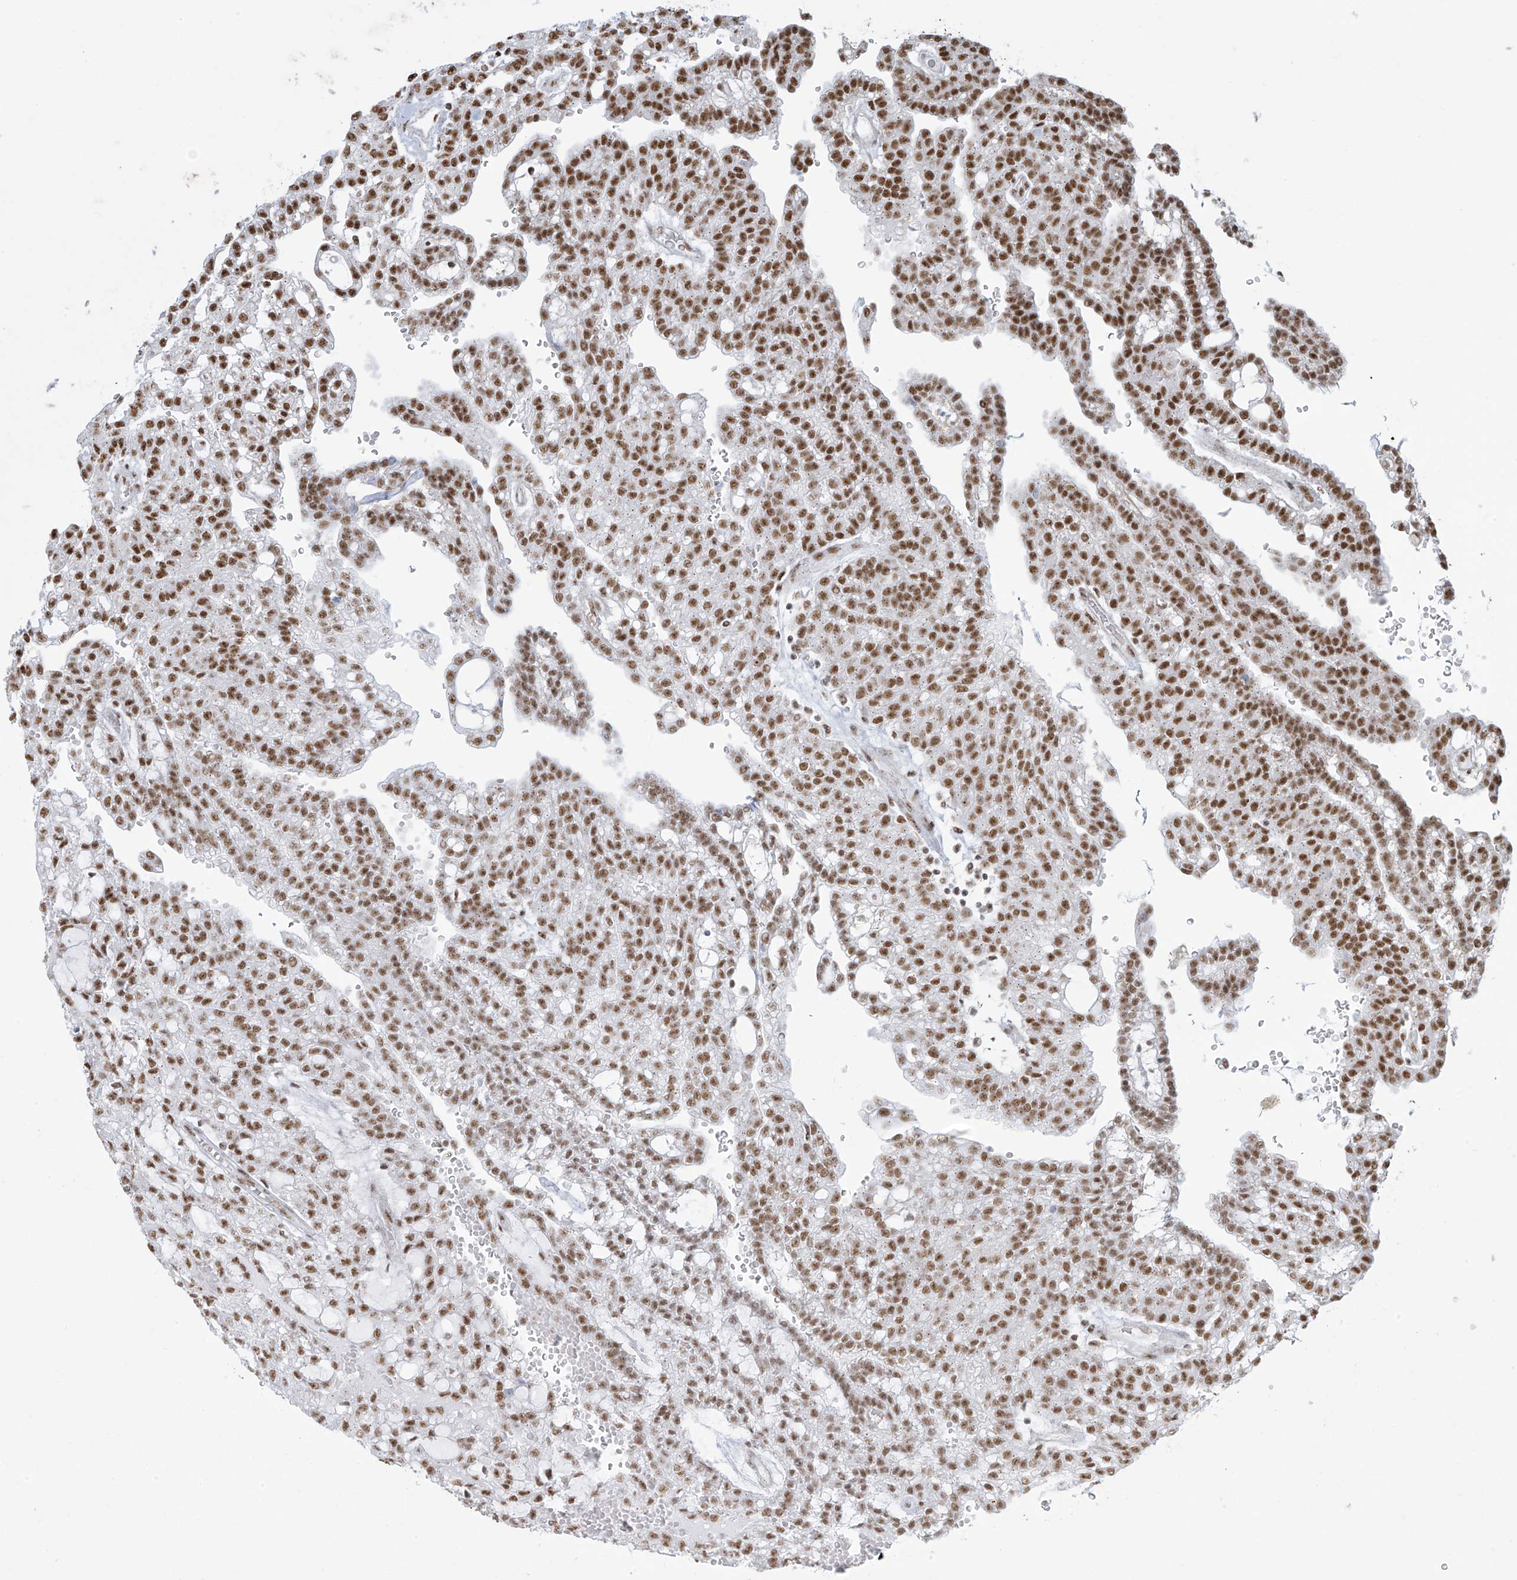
{"staining": {"intensity": "strong", "quantity": ">75%", "location": "nuclear"}, "tissue": "renal cancer", "cell_type": "Tumor cells", "image_type": "cancer", "snomed": [{"axis": "morphology", "description": "Adenocarcinoma, NOS"}, {"axis": "topography", "description": "Kidney"}], "caption": "Human adenocarcinoma (renal) stained with a protein marker exhibits strong staining in tumor cells.", "gene": "MS4A6A", "patient": {"sex": "male", "age": 63}}